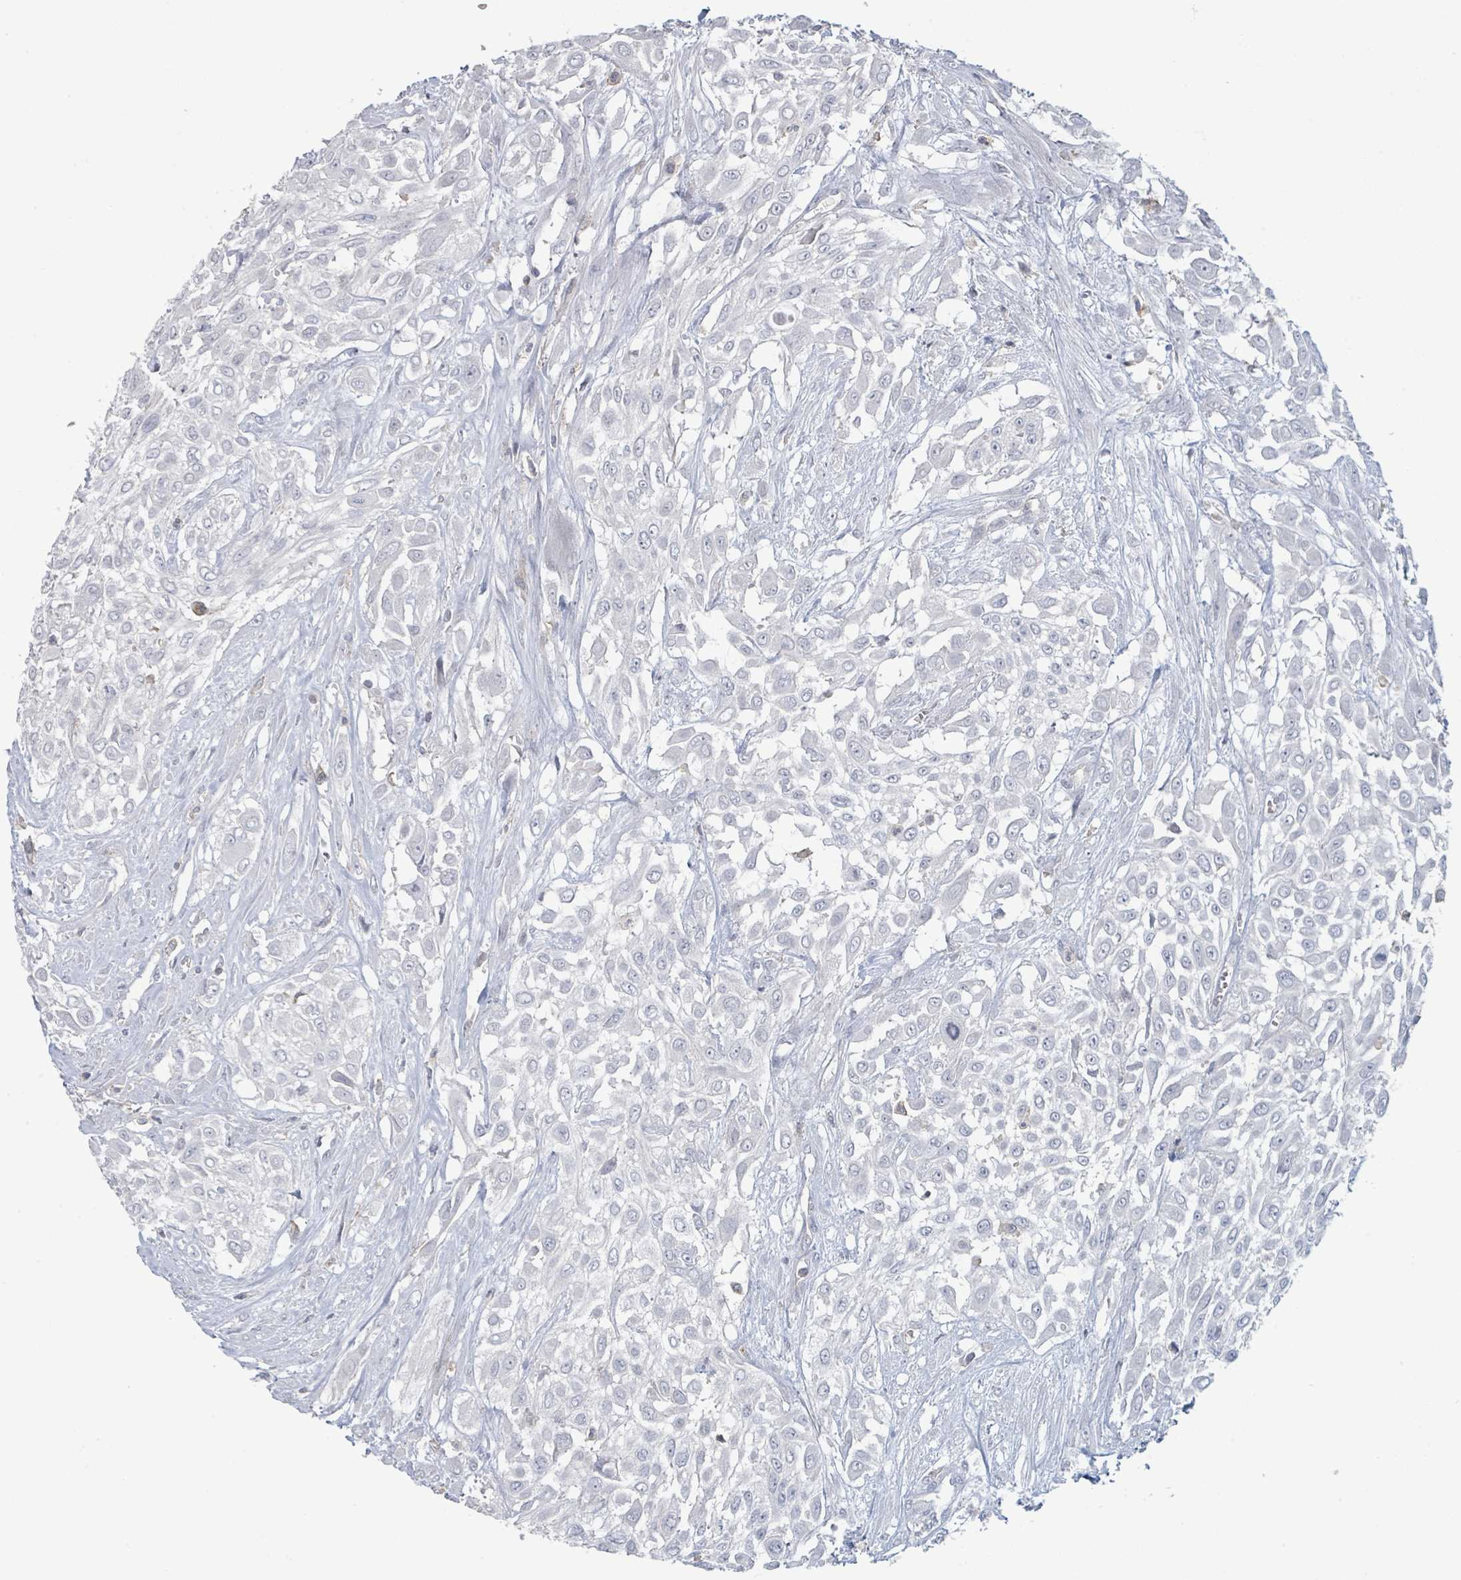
{"staining": {"intensity": "negative", "quantity": "none", "location": "none"}, "tissue": "urothelial cancer", "cell_type": "Tumor cells", "image_type": "cancer", "snomed": [{"axis": "morphology", "description": "Urothelial carcinoma, High grade"}, {"axis": "topography", "description": "Urinary bladder"}], "caption": "Urothelial carcinoma (high-grade) stained for a protein using immunohistochemistry (IHC) exhibits no positivity tumor cells.", "gene": "TNFRSF14", "patient": {"sex": "male", "age": 57}}